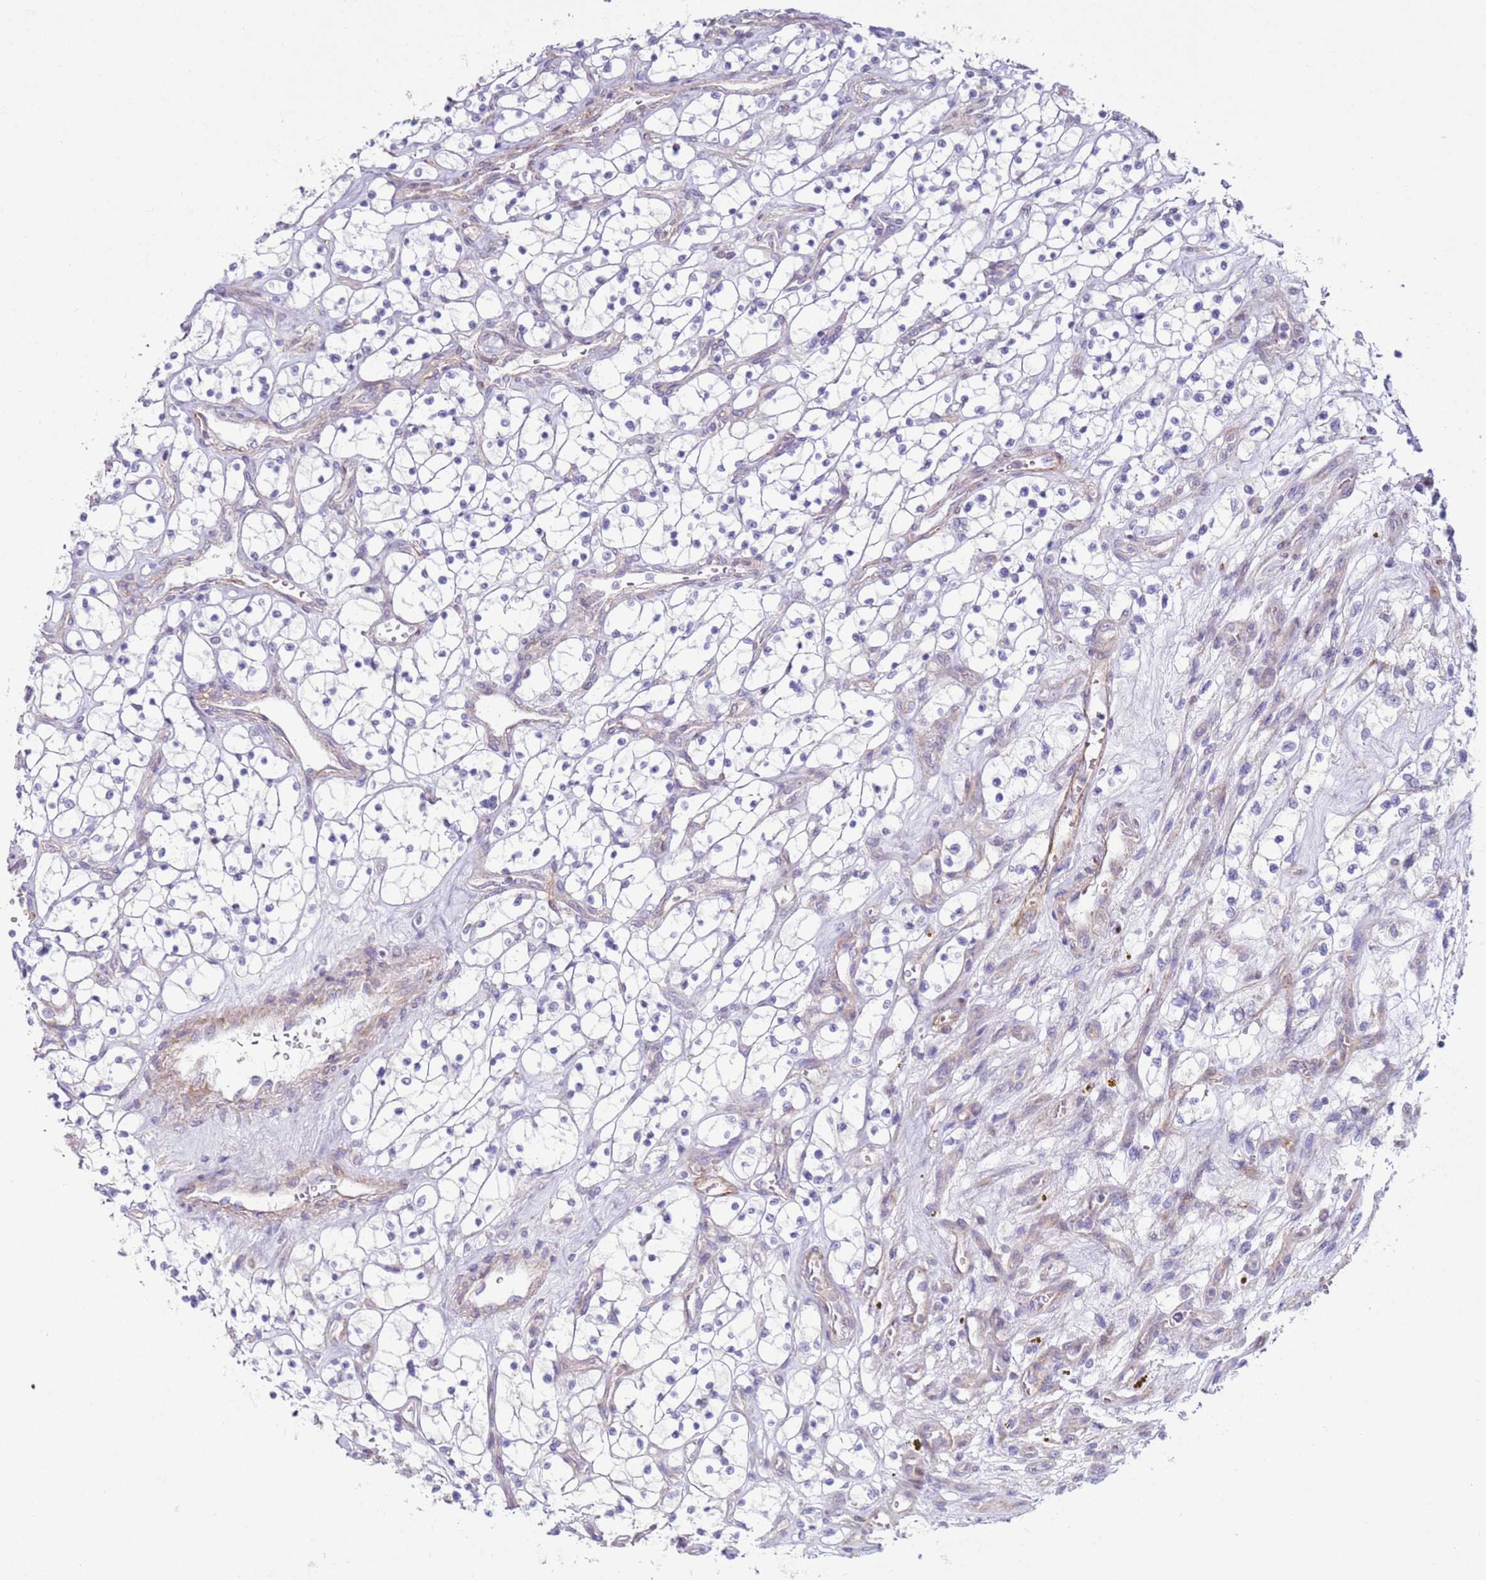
{"staining": {"intensity": "negative", "quantity": "none", "location": "none"}, "tissue": "renal cancer", "cell_type": "Tumor cells", "image_type": "cancer", "snomed": [{"axis": "morphology", "description": "Adenocarcinoma, NOS"}, {"axis": "topography", "description": "Kidney"}], "caption": "Micrograph shows no protein positivity in tumor cells of adenocarcinoma (renal) tissue. (Stains: DAB immunohistochemistry (IHC) with hematoxylin counter stain, Microscopy: brightfield microscopy at high magnification).", "gene": "HEATR1", "patient": {"sex": "female", "age": 69}}